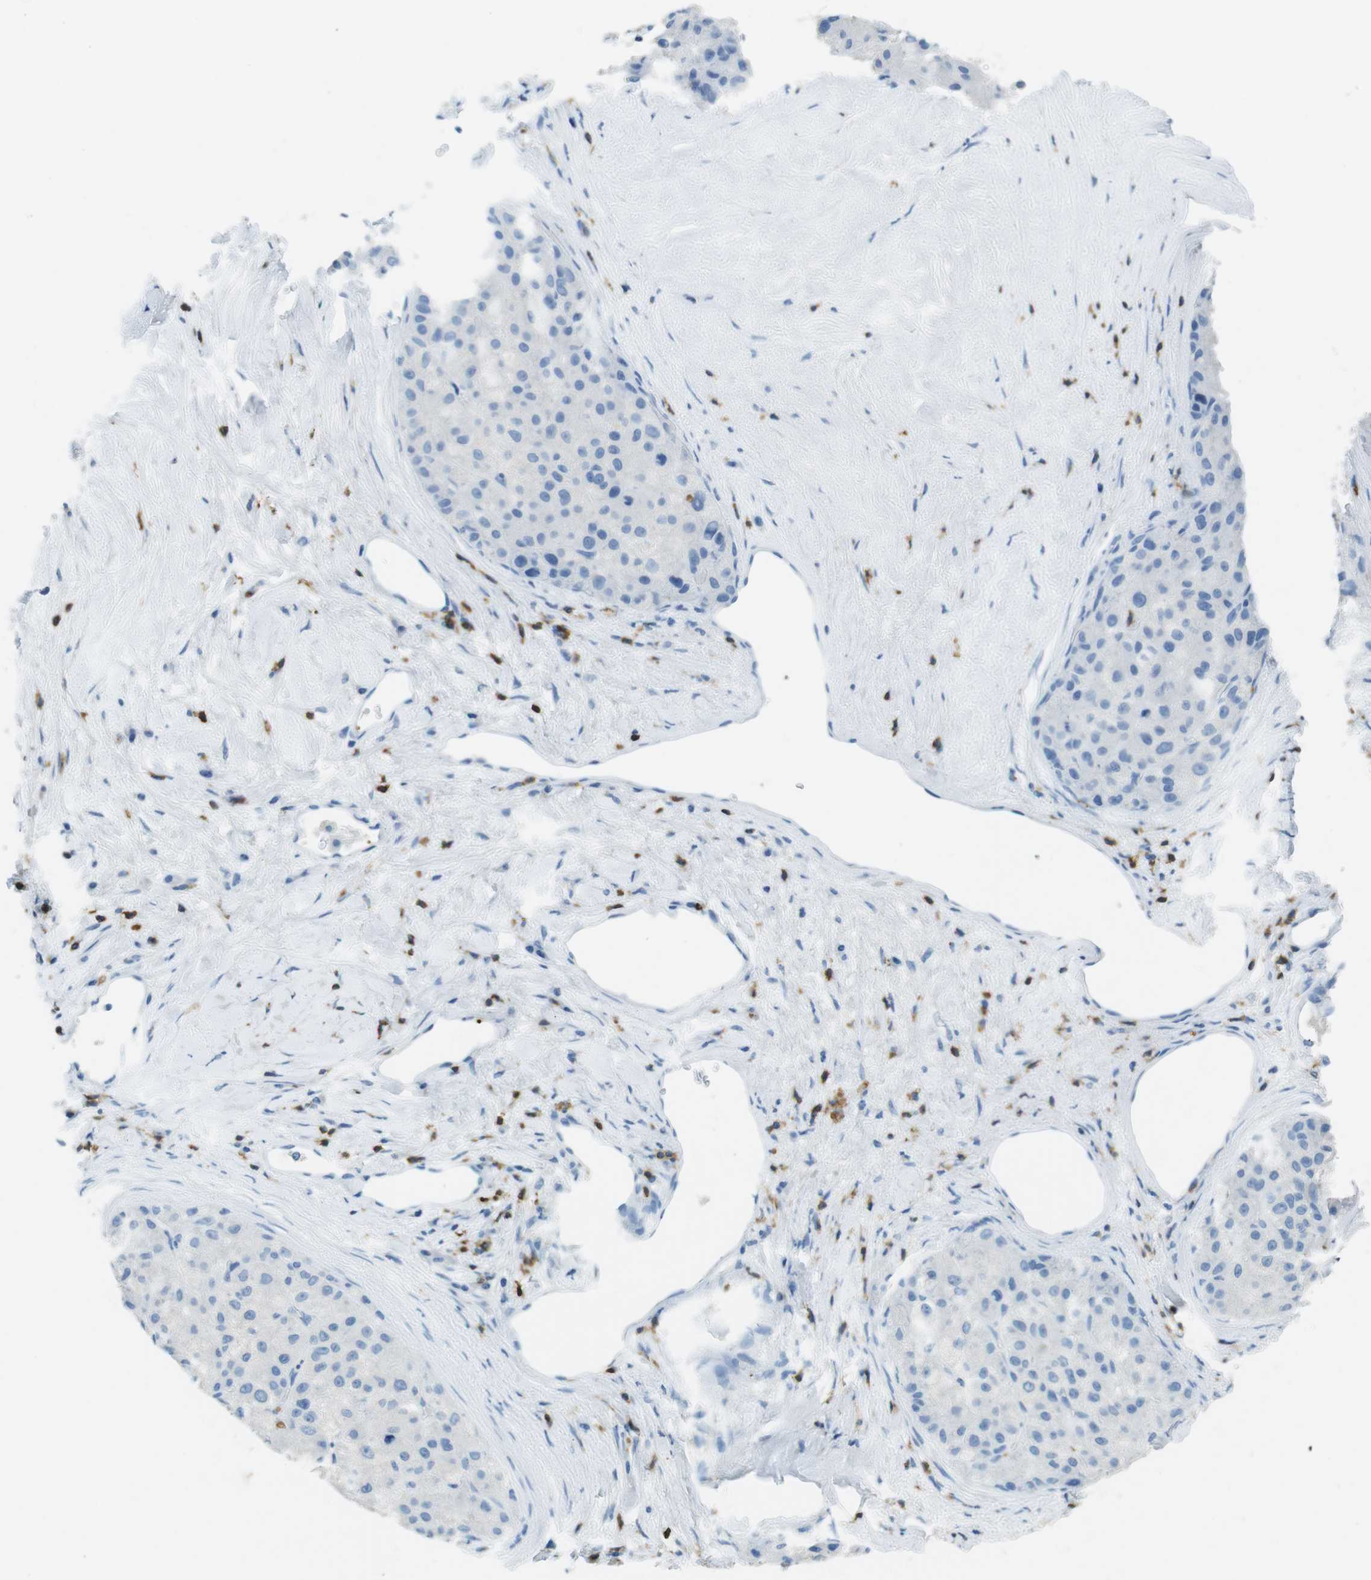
{"staining": {"intensity": "negative", "quantity": "none", "location": "none"}, "tissue": "liver cancer", "cell_type": "Tumor cells", "image_type": "cancer", "snomed": [{"axis": "morphology", "description": "Carcinoma, Hepatocellular, NOS"}, {"axis": "topography", "description": "Liver"}], "caption": "Photomicrograph shows no protein positivity in tumor cells of liver hepatocellular carcinoma tissue.", "gene": "LAT", "patient": {"sex": "male", "age": 80}}